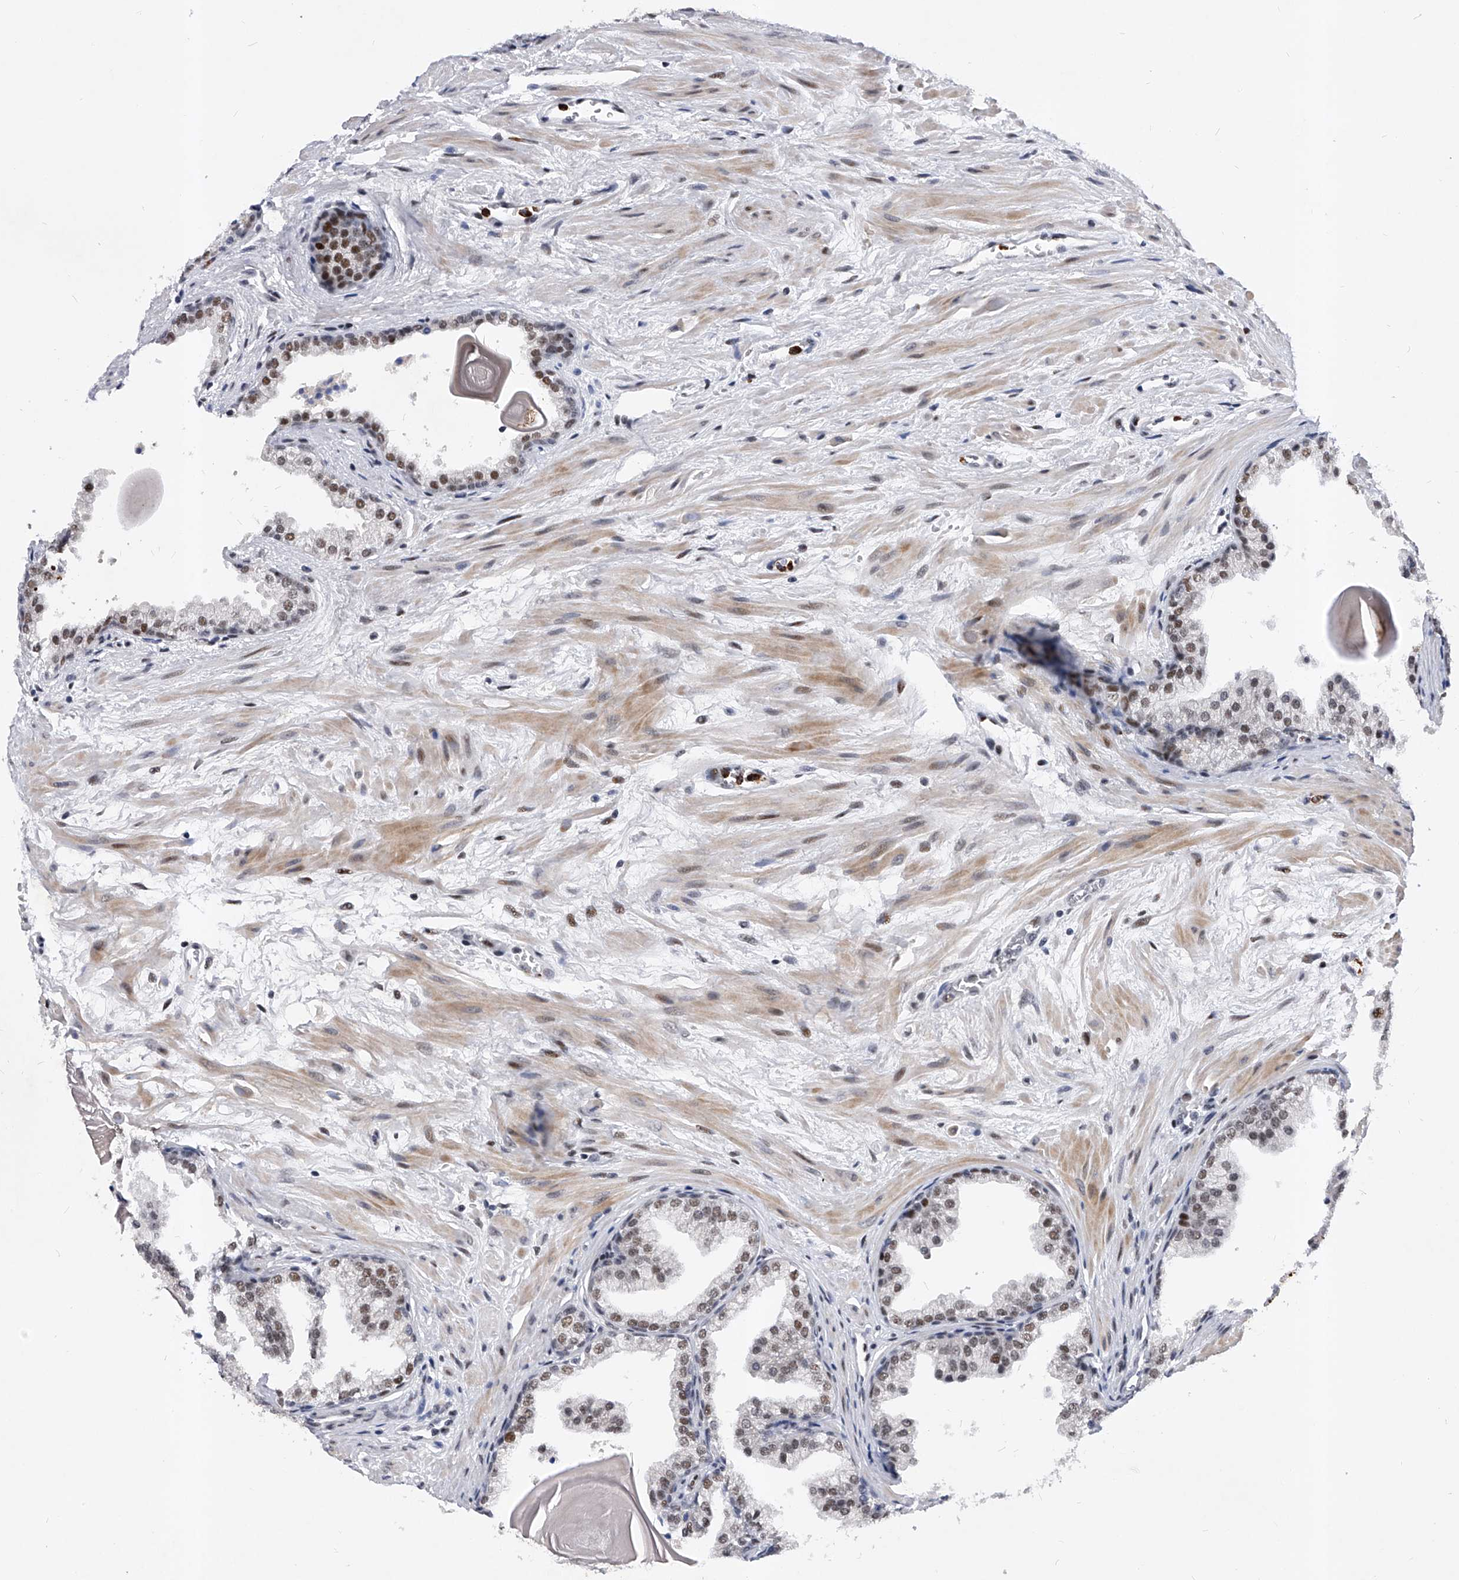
{"staining": {"intensity": "moderate", "quantity": "25%-75%", "location": "nuclear"}, "tissue": "prostate", "cell_type": "Glandular cells", "image_type": "normal", "snomed": [{"axis": "morphology", "description": "Normal tissue, NOS"}, {"axis": "topography", "description": "Prostate"}], "caption": "Prostate stained with DAB (3,3'-diaminobenzidine) immunohistochemistry reveals medium levels of moderate nuclear expression in about 25%-75% of glandular cells. (brown staining indicates protein expression, while blue staining denotes nuclei).", "gene": "TESK2", "patient": {"sex": "male", "age": 48}}